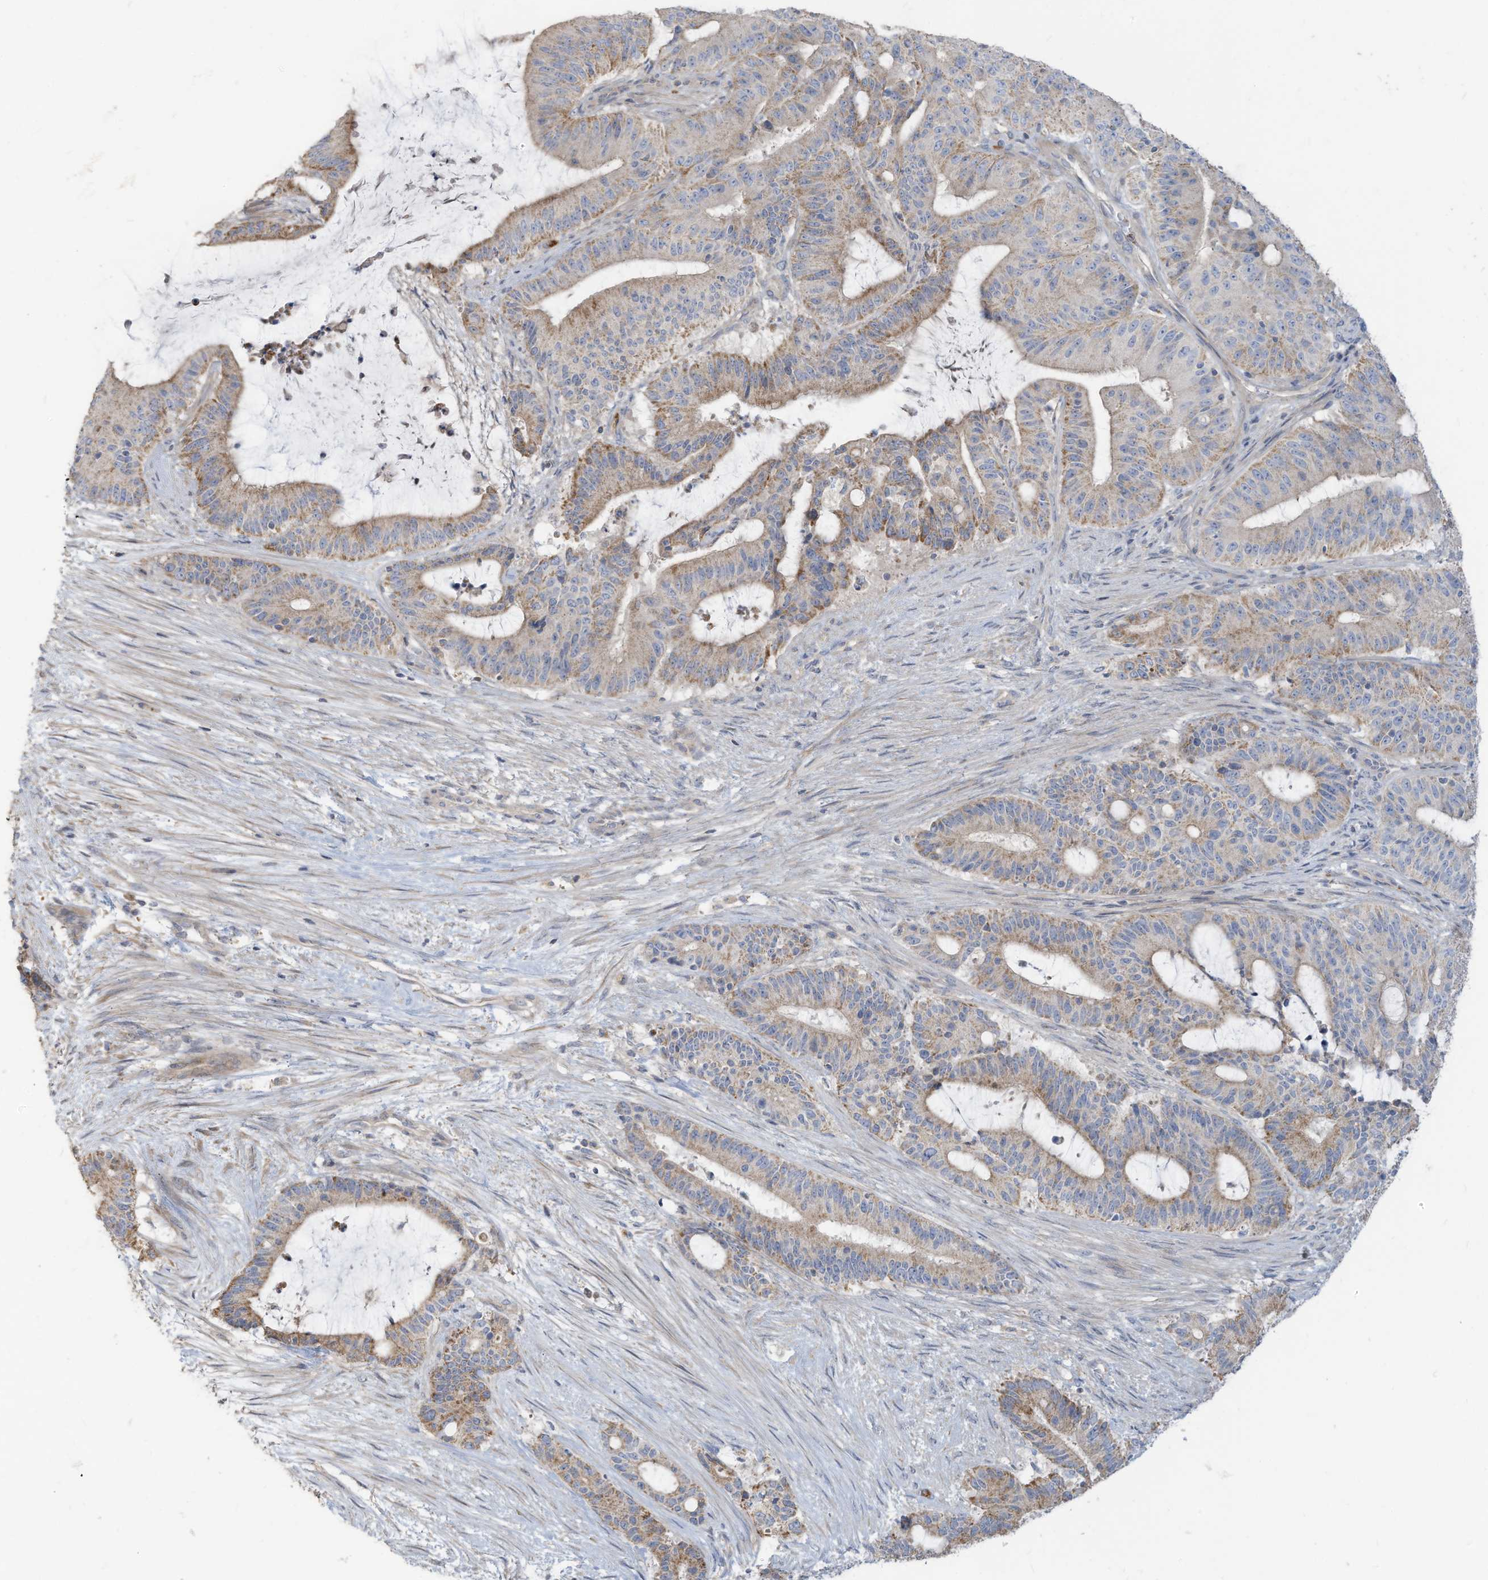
{"staining": {"intensity": "weak", "quantity": "25%-75%", "location": "cytoplasmic/membranous"}, "tissue": "liver cancer", "cell_type": "Tumor cells", "image_type": "cancer", "snomed": [{"axis": "morphology", "description": "Normal tissue, NOS"}, {"axis": "morphology", "description": "Cholangiocarcinoma"}, {"axis": "topography", "description": "Liver"}, {"axis": "topography", "description": "Peripheral nerve tissue"}], "caption": "Immunohistochemistry image of liver cancer stained for a protein (brown), which exhibits low levels of weak cytoplasmic/membranous staining in approximately 25%-75% of tumor cells.", "gene": "GTPBP2", "patient": {"sex": "female", "age": 73}}